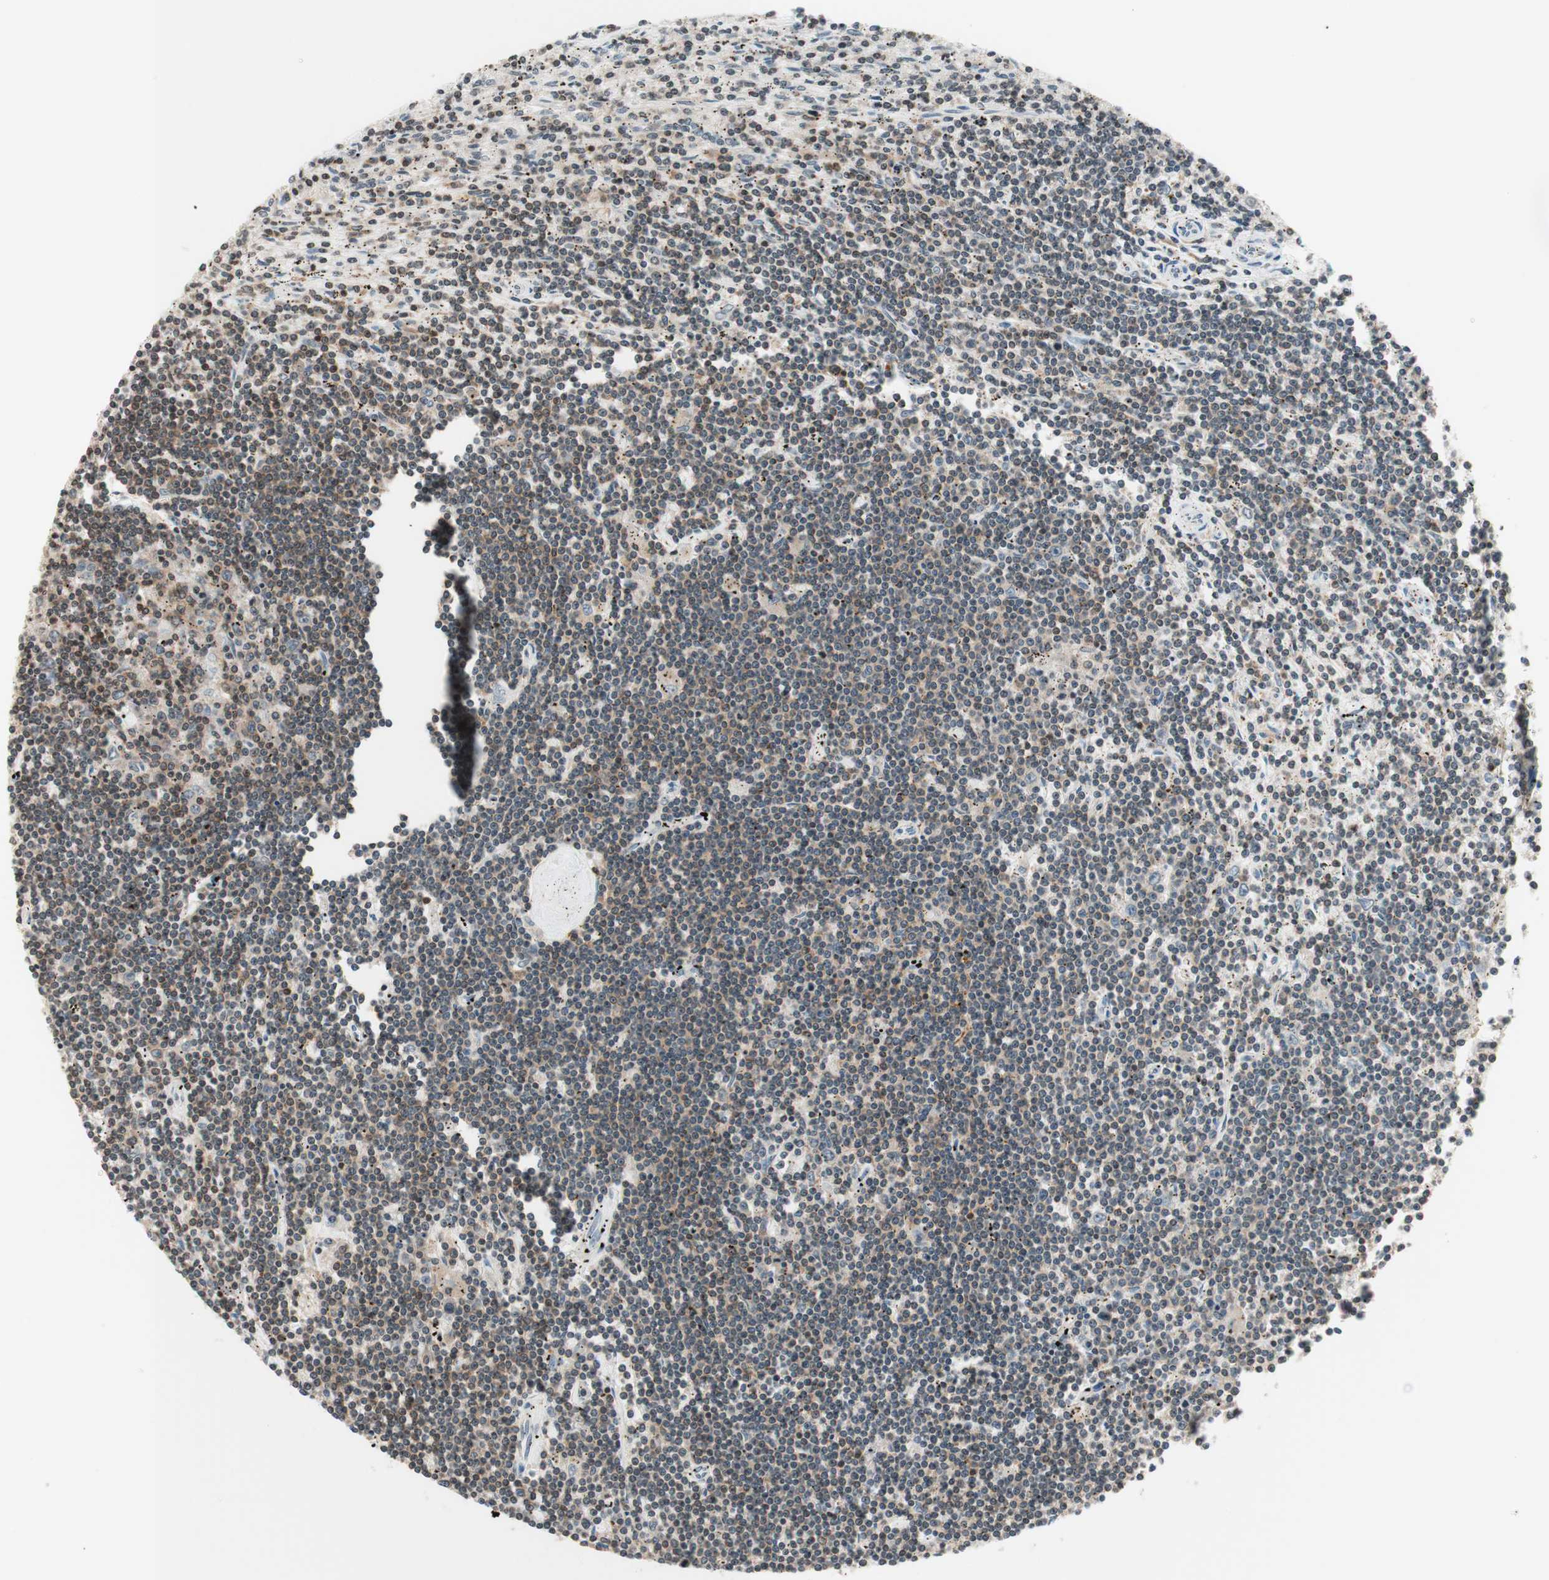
{"staining": {"intensity": "weak", "quantity": "25%-75%", "location": "cytoplasmic/membranous"}, "tissue": "lymphoma", "cell_type": "Tumor cells", "image_type": "cancer", "snomed": [{"axis": "morphology", "description": "Malignant lymphoma, non-Hodgkin's type, Low grade"}, {"axis": "topography", "description": "Spleen"}], "caption": "A histopathology image of malignant lymphoma, non-Hodgkin's type (low-grade) stained for a protein displays weak cytoplasmic/membranous brown staining in tumor cells.", "gene": "WIPF1", "patient": {"sex": "male", "age": 76}}